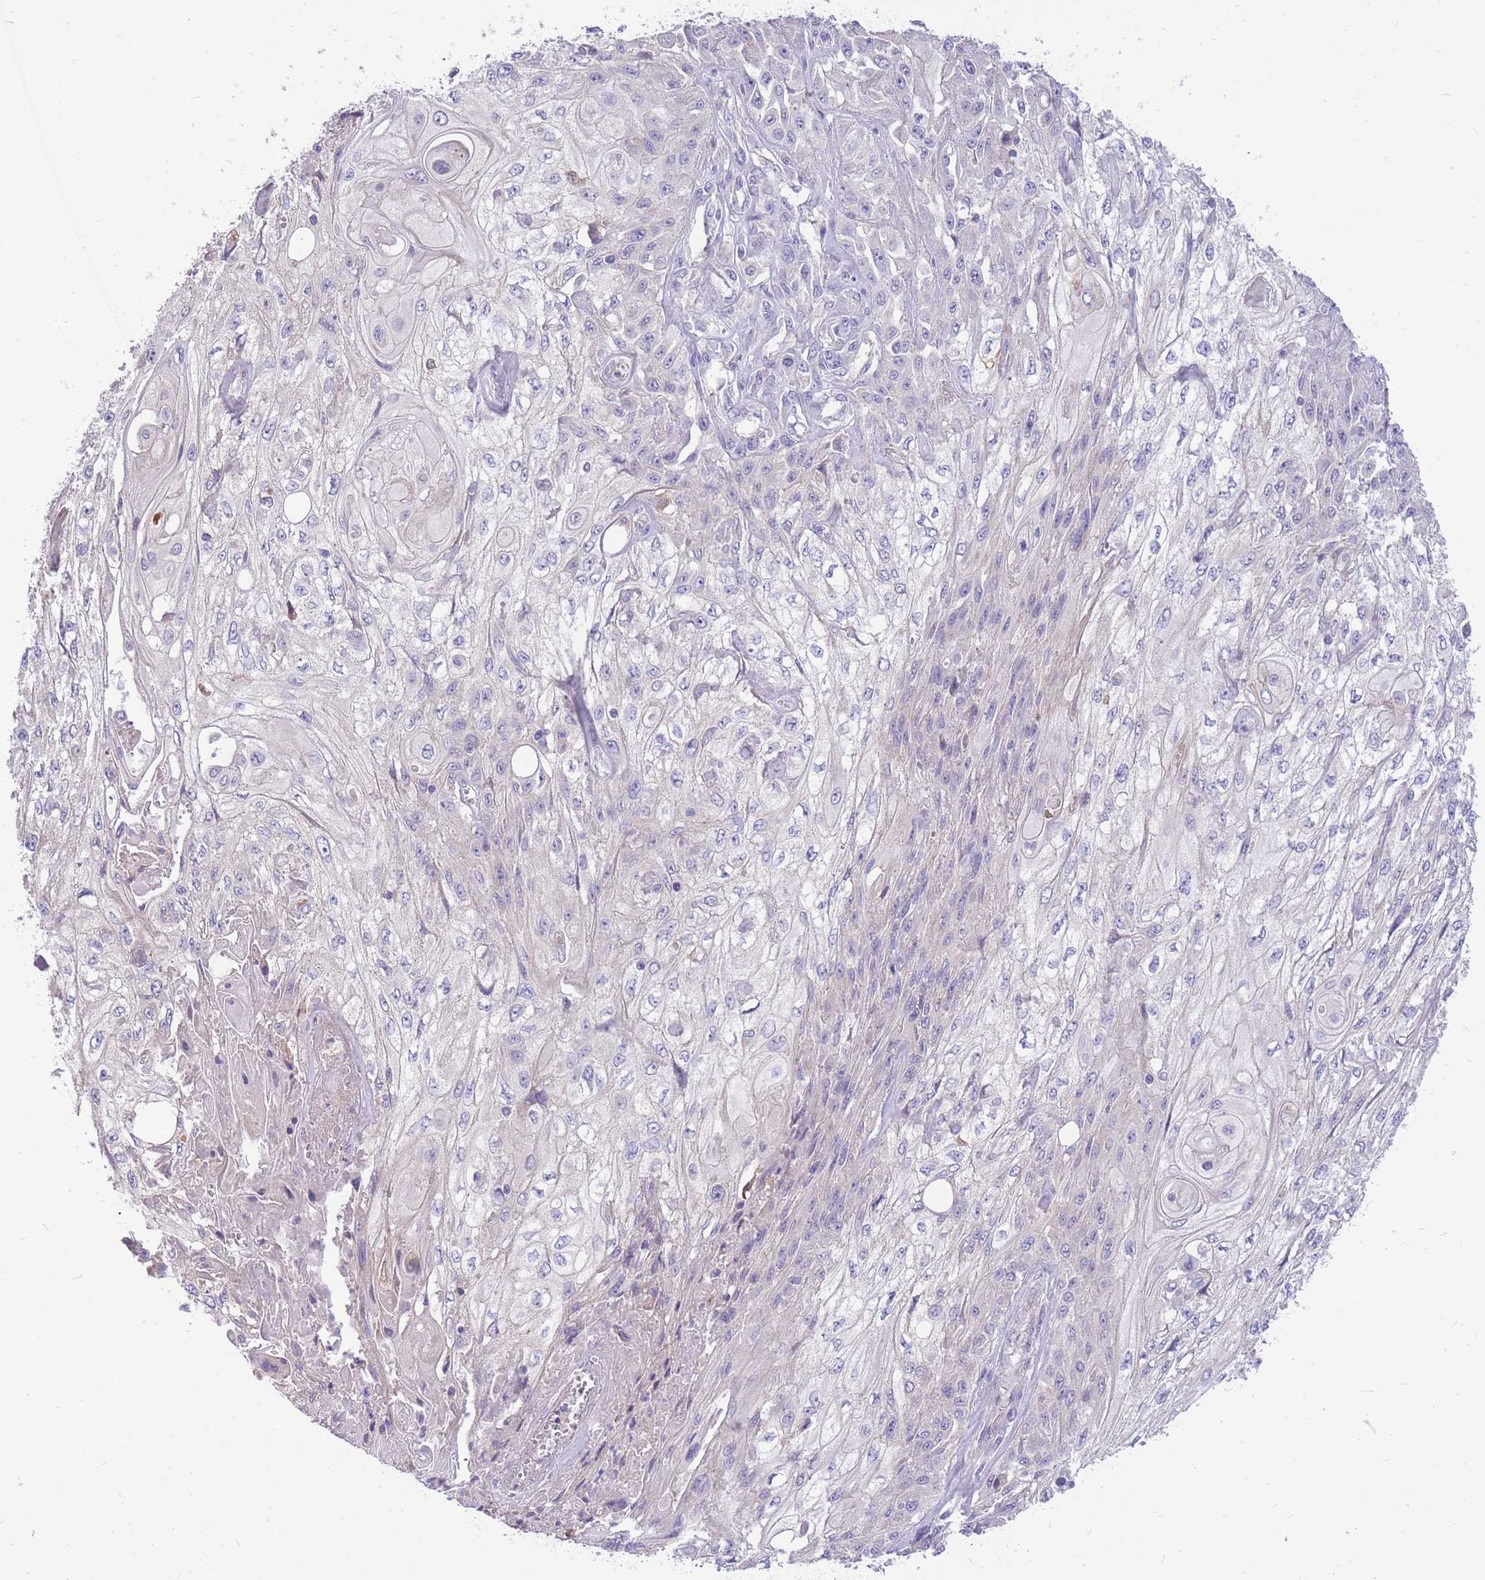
{"staining": {"intensity": "negative", "quantity": "none", "location": "none"}, "tissue": "skin cancer", "cell_type": "Tumor cells", "image_type": "cancer", "snomed": [{"axis": "morphology", "description": "Squamous cell carcinoma, NOS"}, {"axis": "morphology", "description": "Squamous cell carcinoma, metastatic, NOS"}, {"axis": "topography", "description": "Skin"}, {"axis": "topography", "description": "Lymph node"}], "caption": "The immunohistochemistry photomicrograph has no significant staining in tumor cells of squamous cell carcinoma (skin) tissue.", "gene": "OR5T1", "patient": {"sex": "male", "age": 75}}